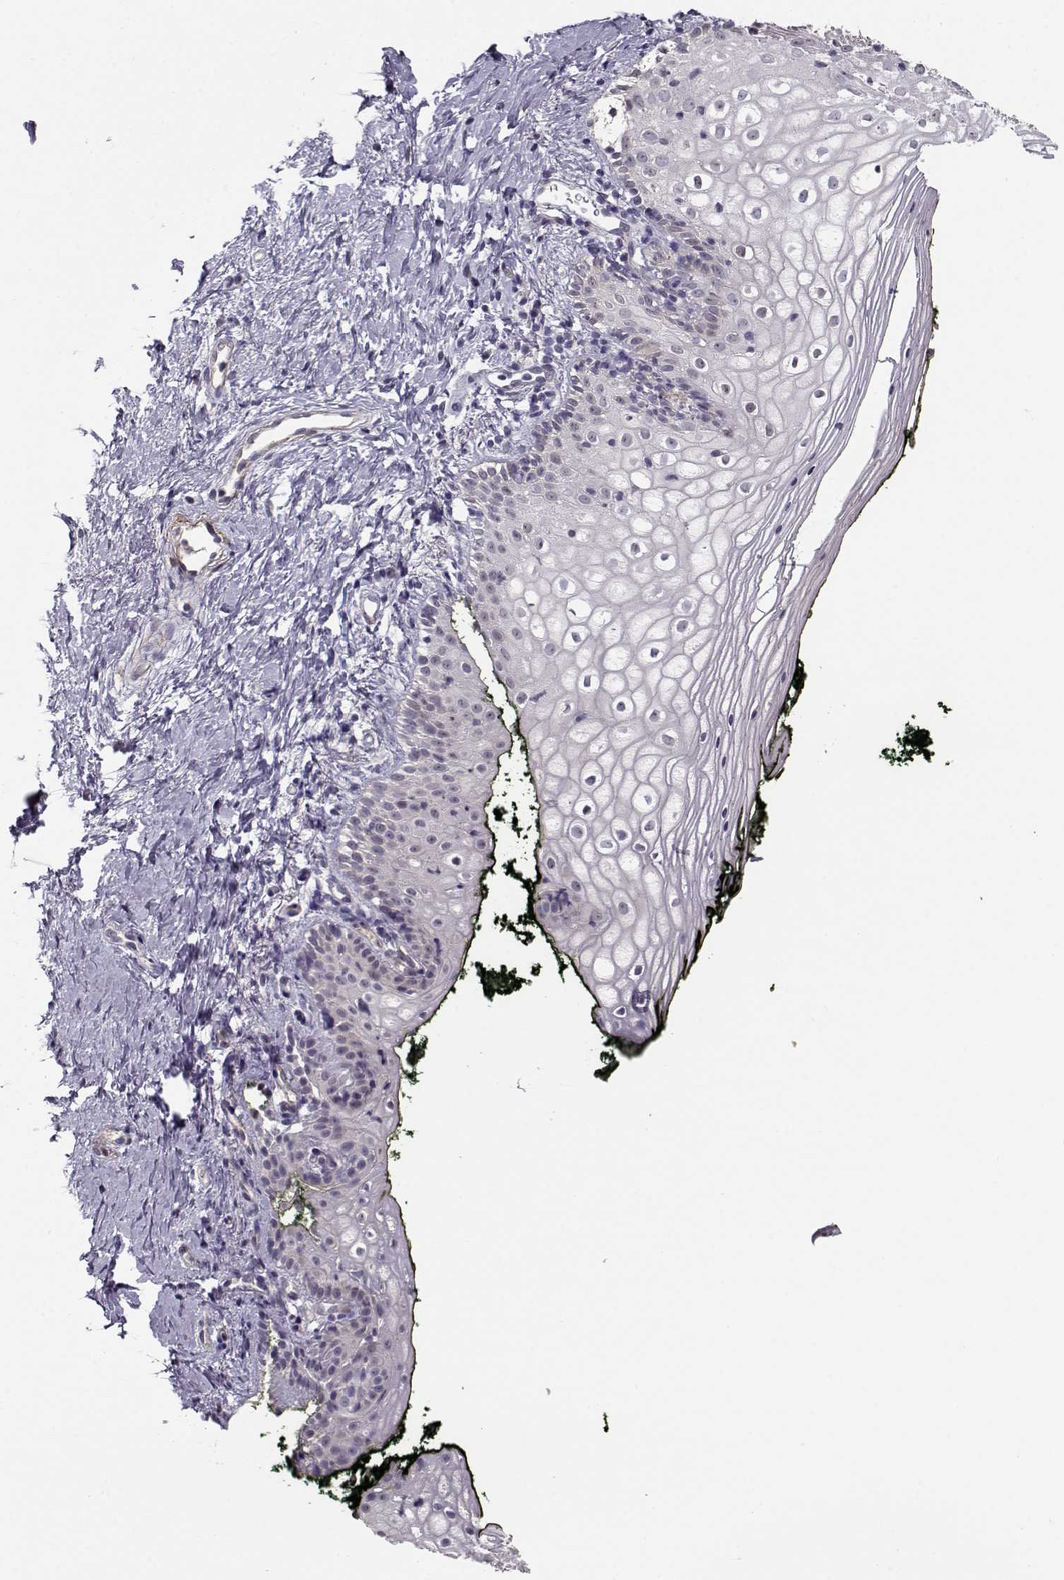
{"staining": {"intensity": "weak", "quantity": "<25%", "location": "cytoplasmic/membranous"}, "tissue": "vagina", "cell_type": "Squamous epithelial cells", "image_type": "normal", "snomed": [{"axis": "morphology", "description": "Normal tissue, NOS"}, {"axis": "topography", "description": "Vagina"}], "caption": "Histopathology image shows no significant protein expression in squamous epithelial cells of normal vagina.", "gene": "RGS9BP", "patient": {"sex": "female", "age": 47}}